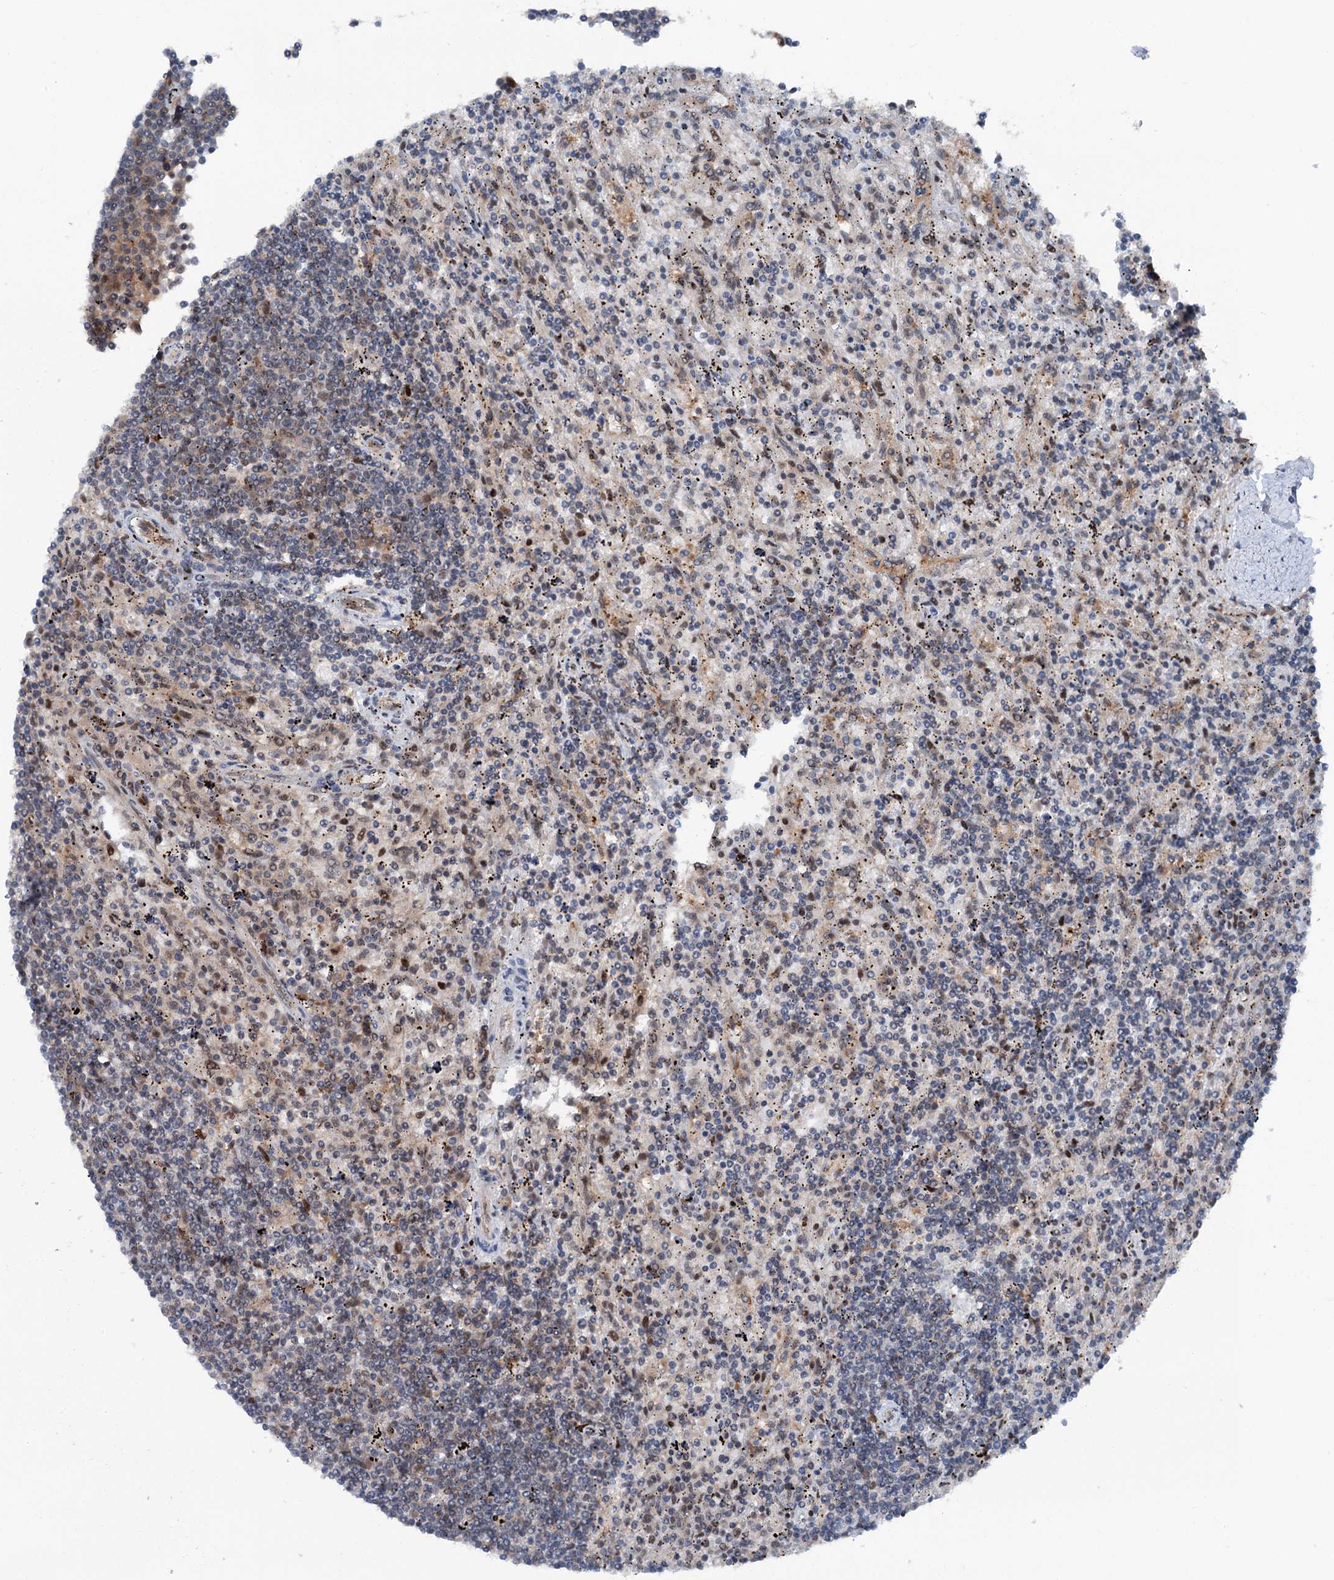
{"staining": {"intensity": "moderate", "quantity": "<25%", "location": "nuclear"}, "tissue": "lymphoma", "cell_type": "Tumor cells", "image_type": "cancer", "snomed": [{"axis": "morphology", "description": "Malignant lymphoma, non-Hodgkin's type, Low grade"}, {"axis": "topography", "description": "Spleen"}], "caption": "High-power microscopy captured an IHC photomicrograph of low-grade malignant lymphoma, non-Hodgkin's type, revealing moderate nuclear staining in approximately <25% of tumor cells.", "gene": "PSMD13", "patient": {"sex": "male", "age": 76}}